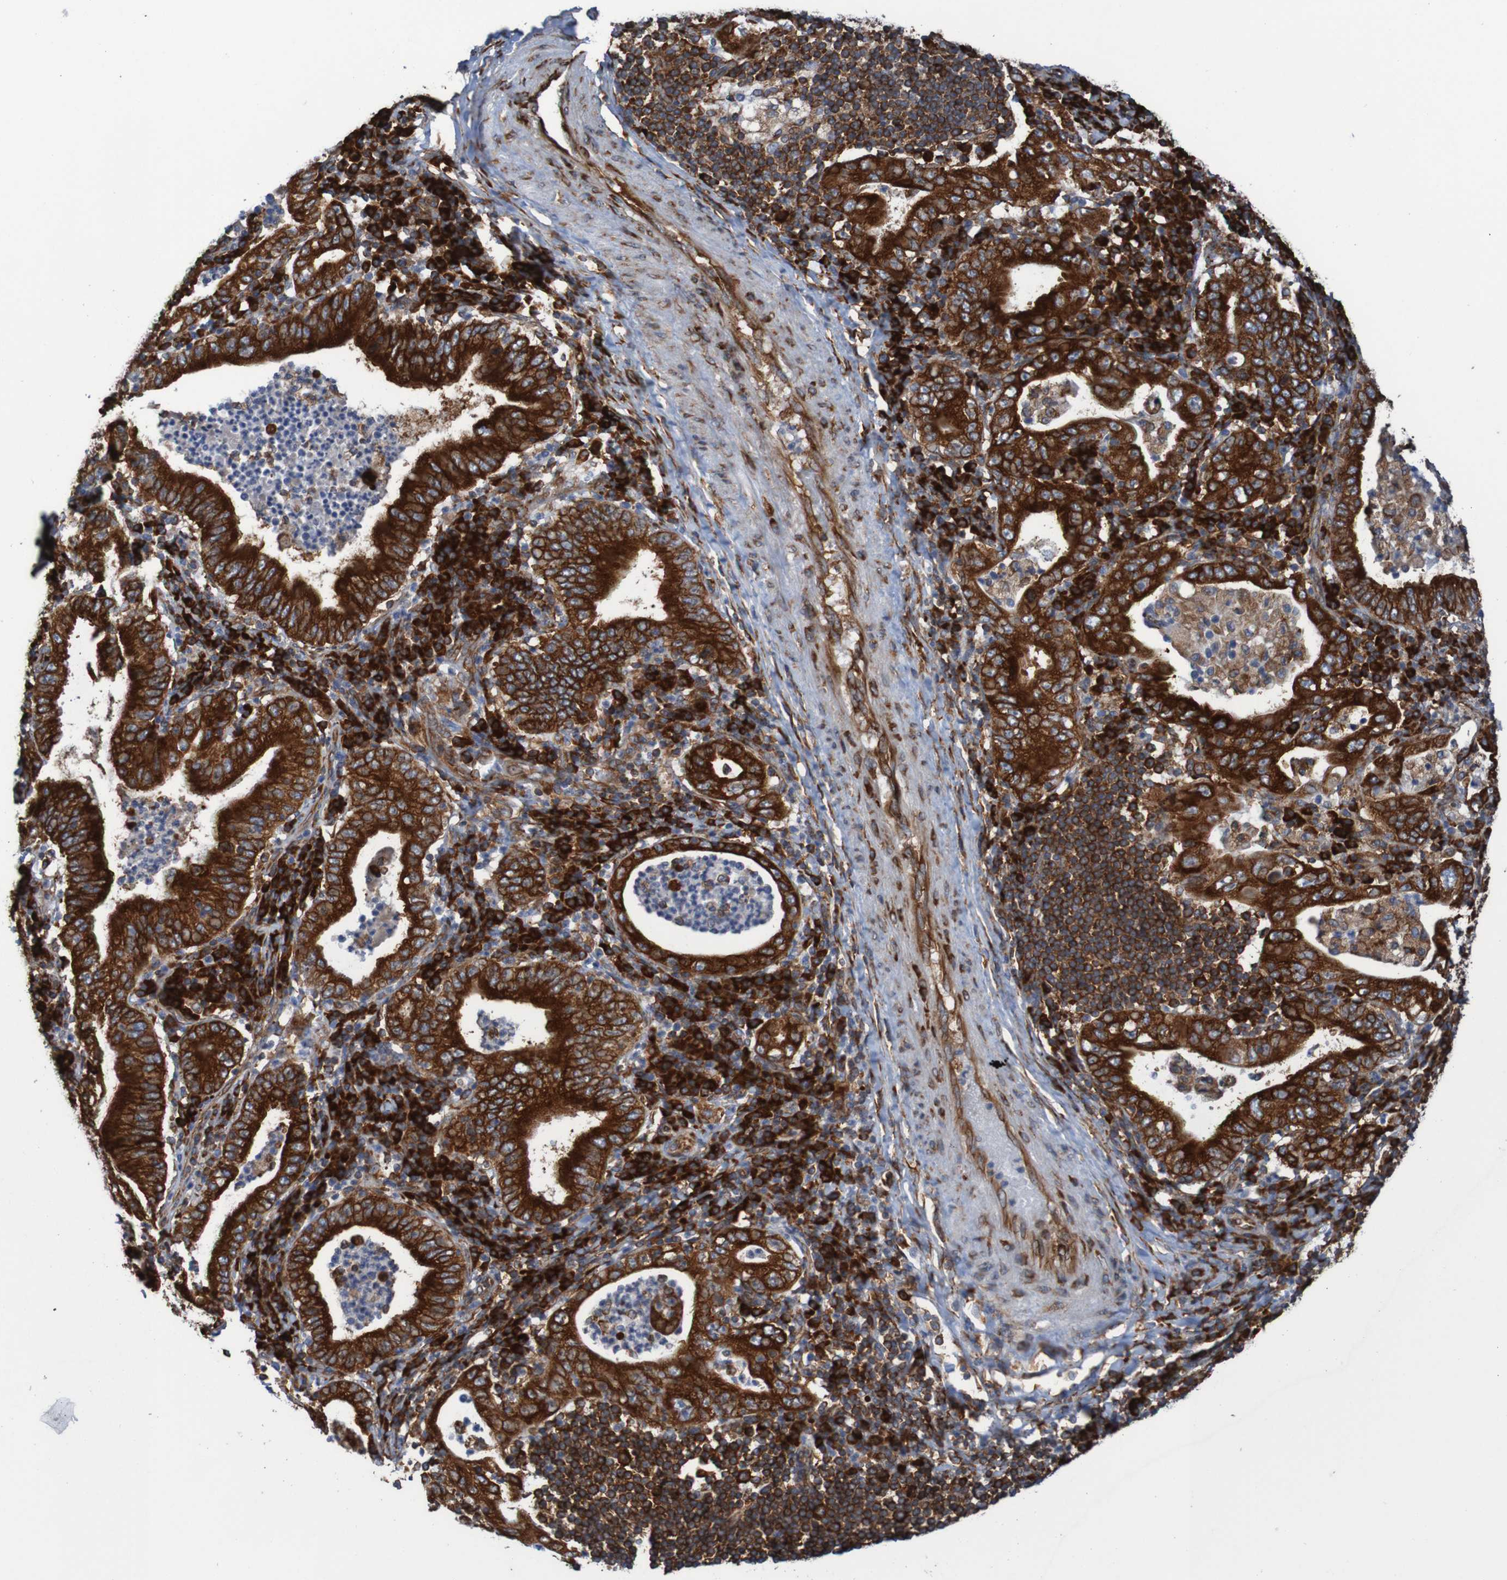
{"staining": {"intensity": "strong", "quantity": ">75%", "location": "cytoplasmic/membranous"}, "tissue": "stomach cancer", "cell_type": "Tumor cells", "image_type": "cancer", "snomed": [{"axis": "morphology", "description": "Normal tissue, NOS"}, {"axis": "morphology", "description": "Adenocarcinoma, NOS"}, {"axis": "topography", "description": "Esophagus"}, {"axis": "topography", "description": "Stomach, upper"}, {"axis": "topography", "description": "Peripheral nerve tissue"}], "caption": "Approximately >75% of tumor cells in human adenocarcinoma (stomach) display strong cytoplasmic/membranous protein expression as visualized by brown immunohistochemical staining.", "gene": "RPL10", "patient": {"sex": "male", "age": 62}}